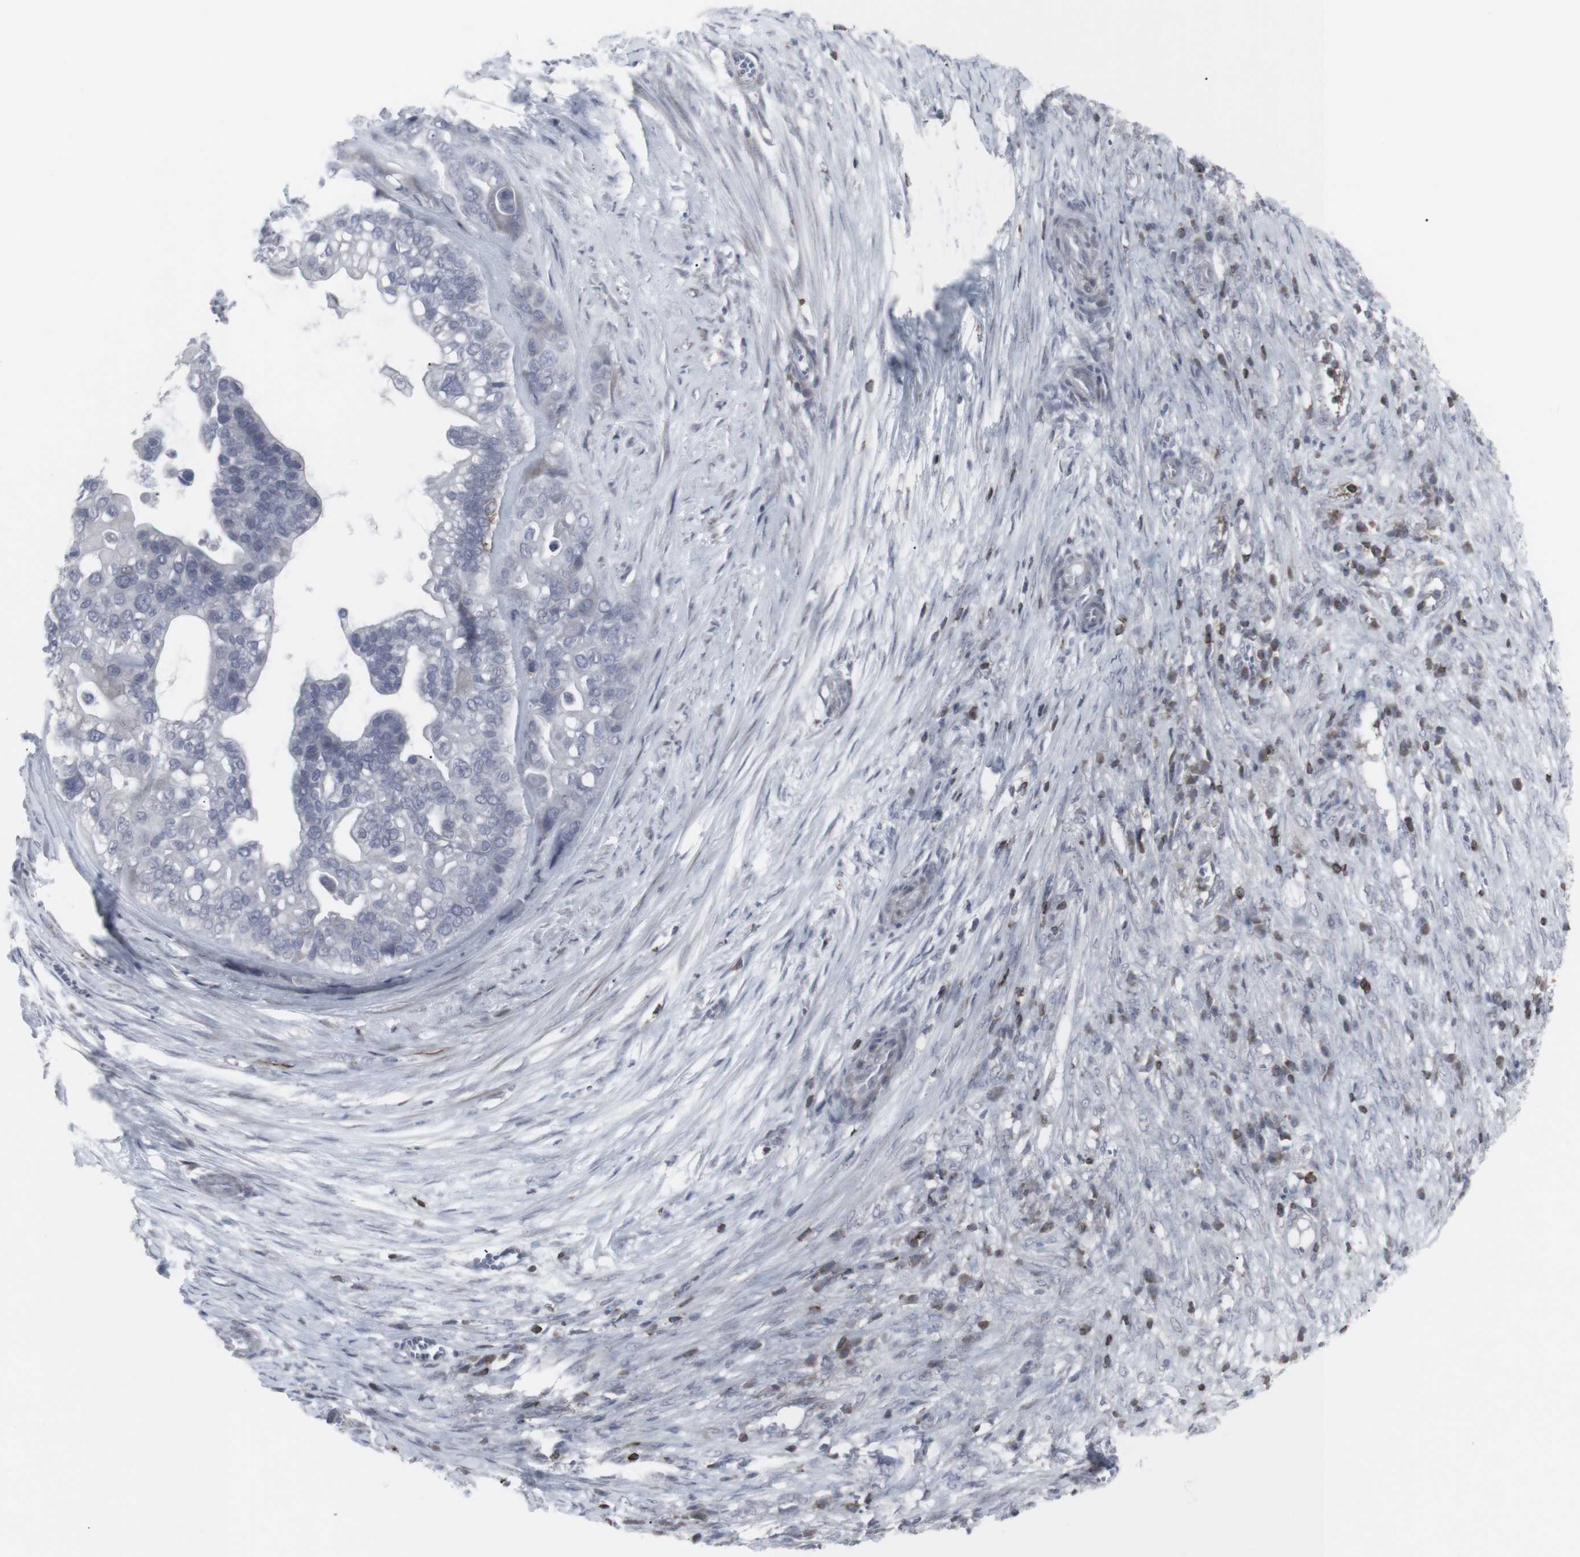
{"staining": {"intensity": "negative", "quantity": "none", "location": "none"}, "tissue": "ovarian cancer", "cell_type": "Tumor cells", "image_type": "cancer", "snomed": [{"axis": "morphology", "description": "Cystadenocarcinoma, mucinous, NOS"}, {"axis": "topography", "description": "Ovary"}], "caption": "This is an IHC micrograph of human ovarian cancer (mucinous cystadenocarcinoma). There is no staining in tumor cells.", "gene": "APOBEC2", "patient": {"sex": "female", "age": 80}}